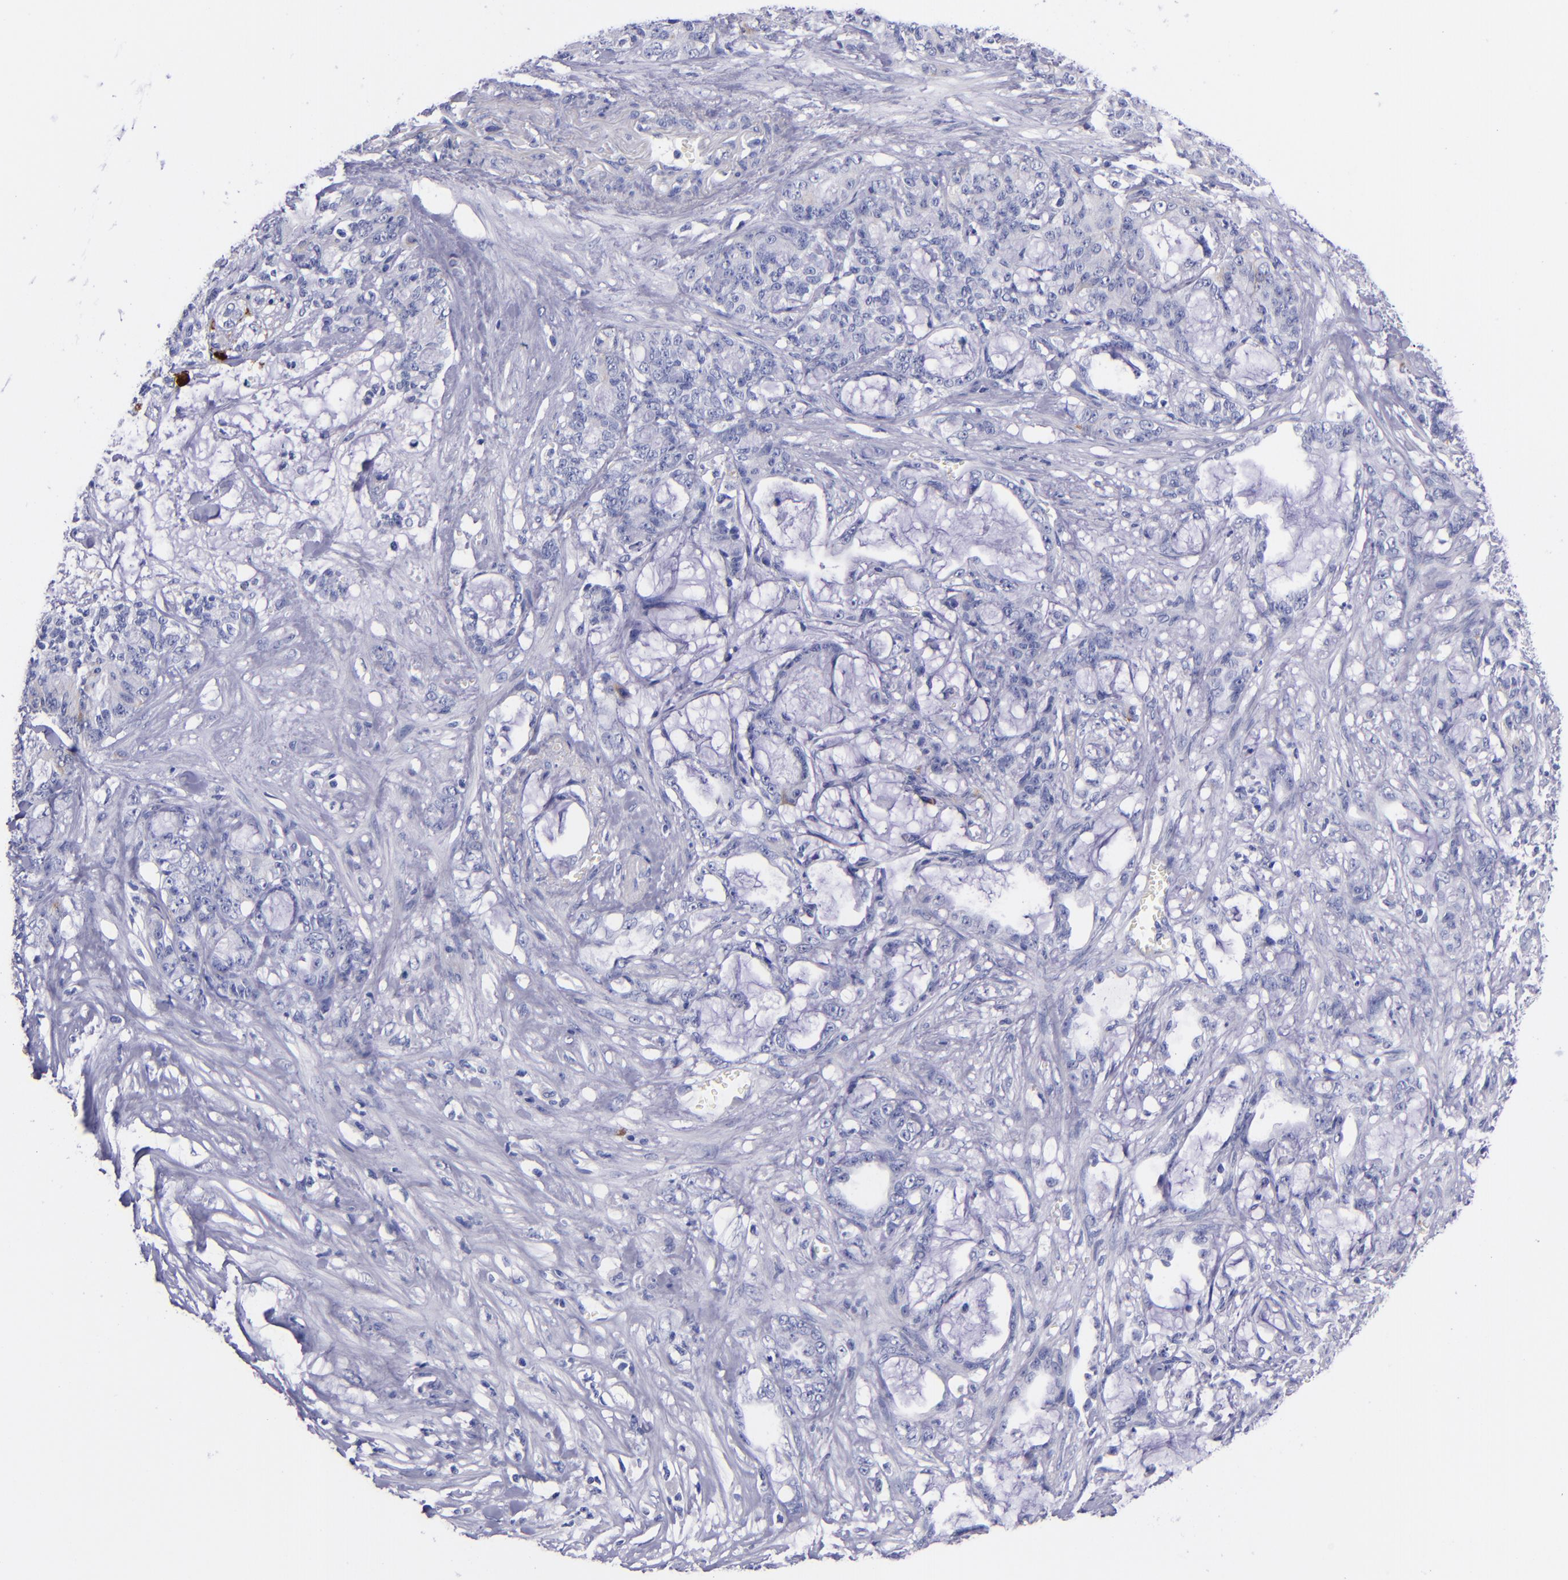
{"staining": {"intensity": "negative", "quantity": "none", "location": "none"}, "tissue": "pancreatic cancer", "cell_type": "Tumor cells", "image_type": "cancer", "snomed": [{"axis": "morphology", "description": "Adenocarcinoma, NOS"}, {"axis": "topography", "description": "Pancreas"}], "caption": "An image of adenocarcinoma (pancreatic) stained for a protein shows no brown staining in tumor cells.", "gene": "SV2A", "patient": {"sex": "female", "age": 73}}